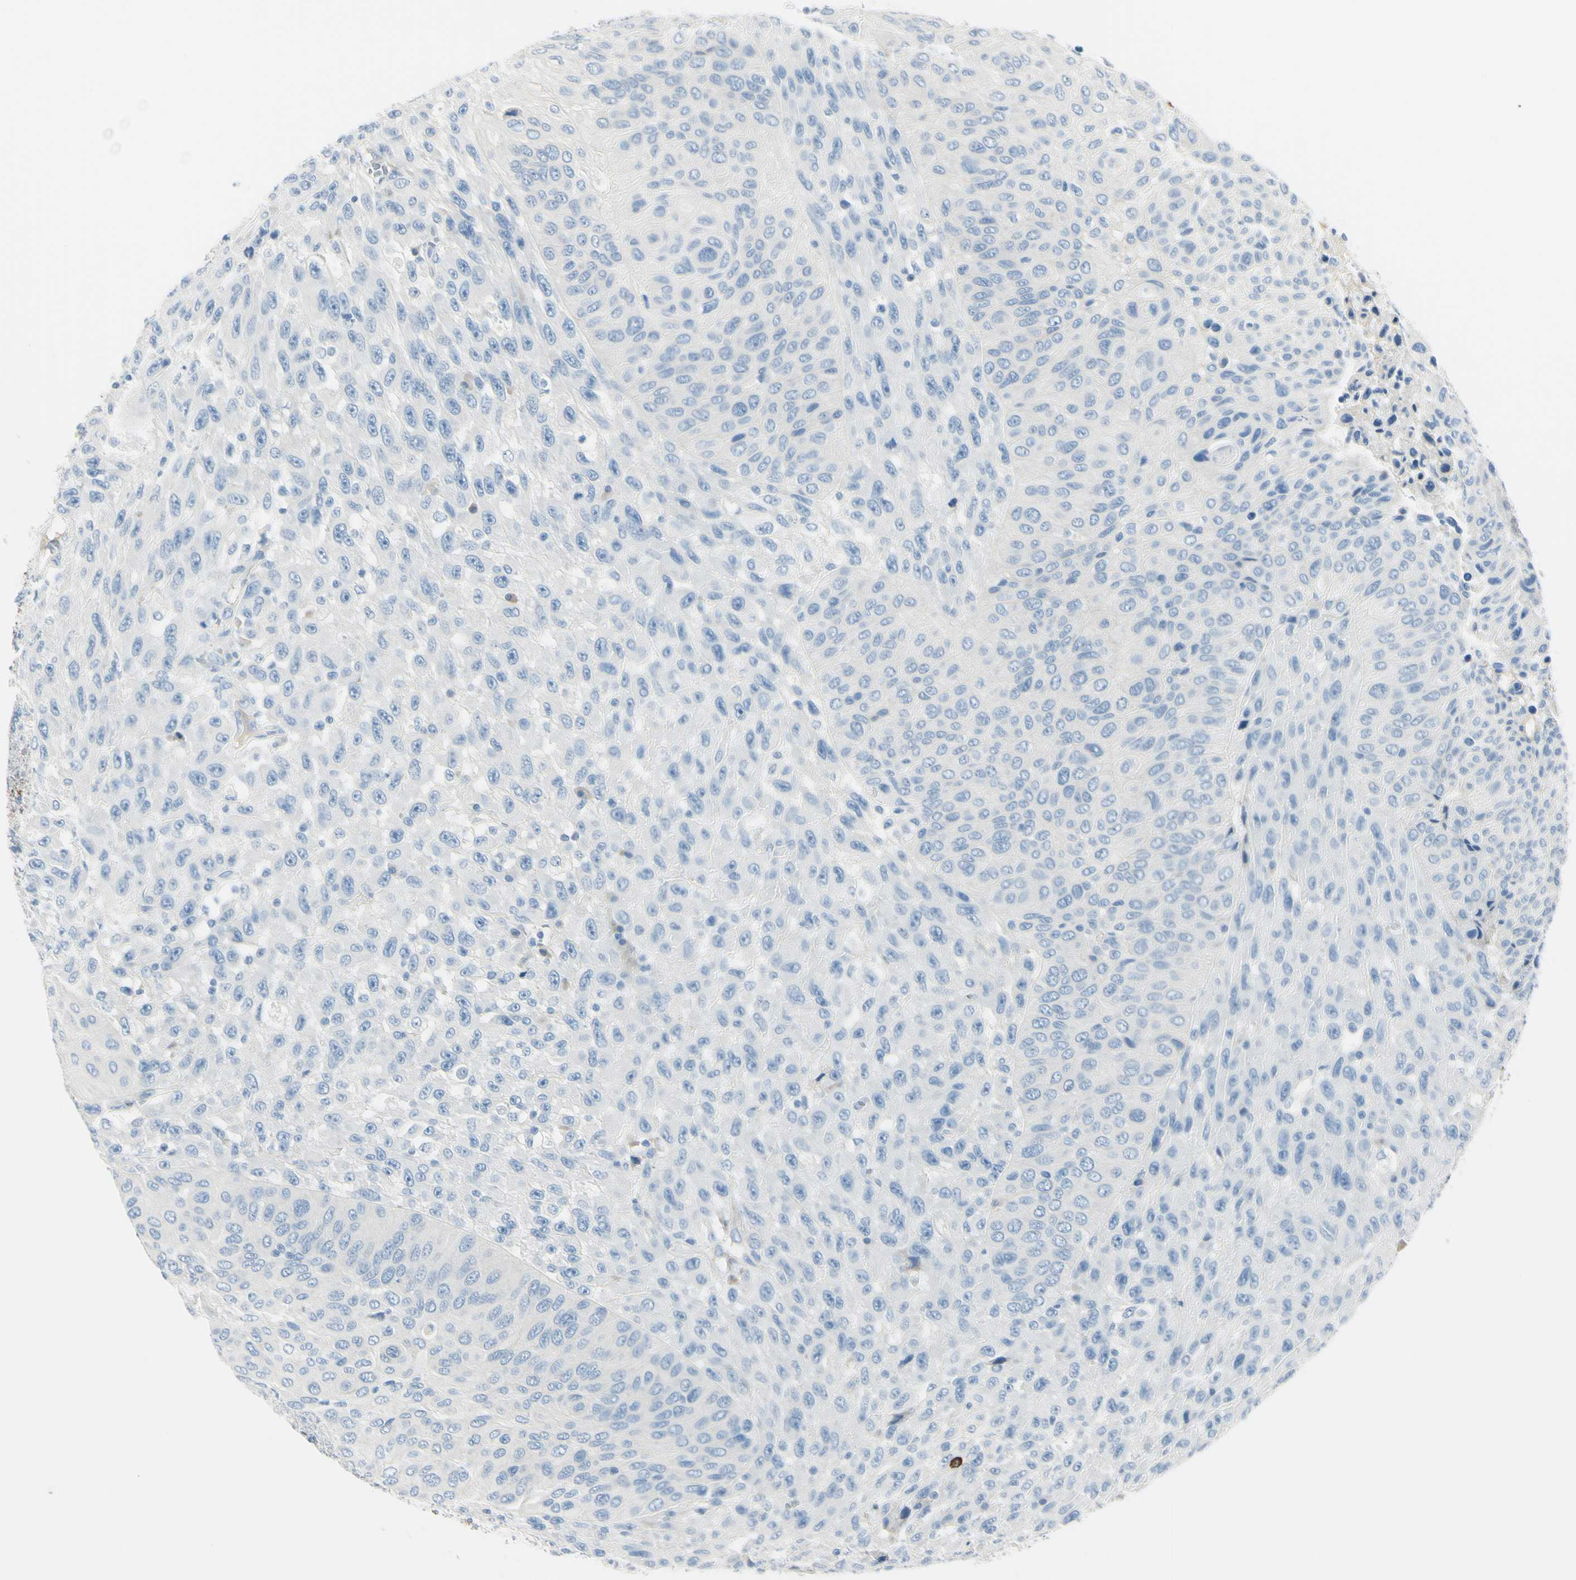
{"staining": {"intensity": "negative", "quantity": "none", "location": "none"}, "tissue": "urothelial cancer", "cell_type": "Tumor cells", "image_type": "cancer", "snomed": [{"axis": "morphology", "description": "Urothelial carcinoma, High grade"}, {"axis": "topography", "description": "Urinary bladder"}], "caption": "Immunohistochemistry of human urothelial carcinoma (high-grade) exhibits no expression in tumor cells.", "gene": "DLG4", "patient": {"sex": "male", "age": 66}}